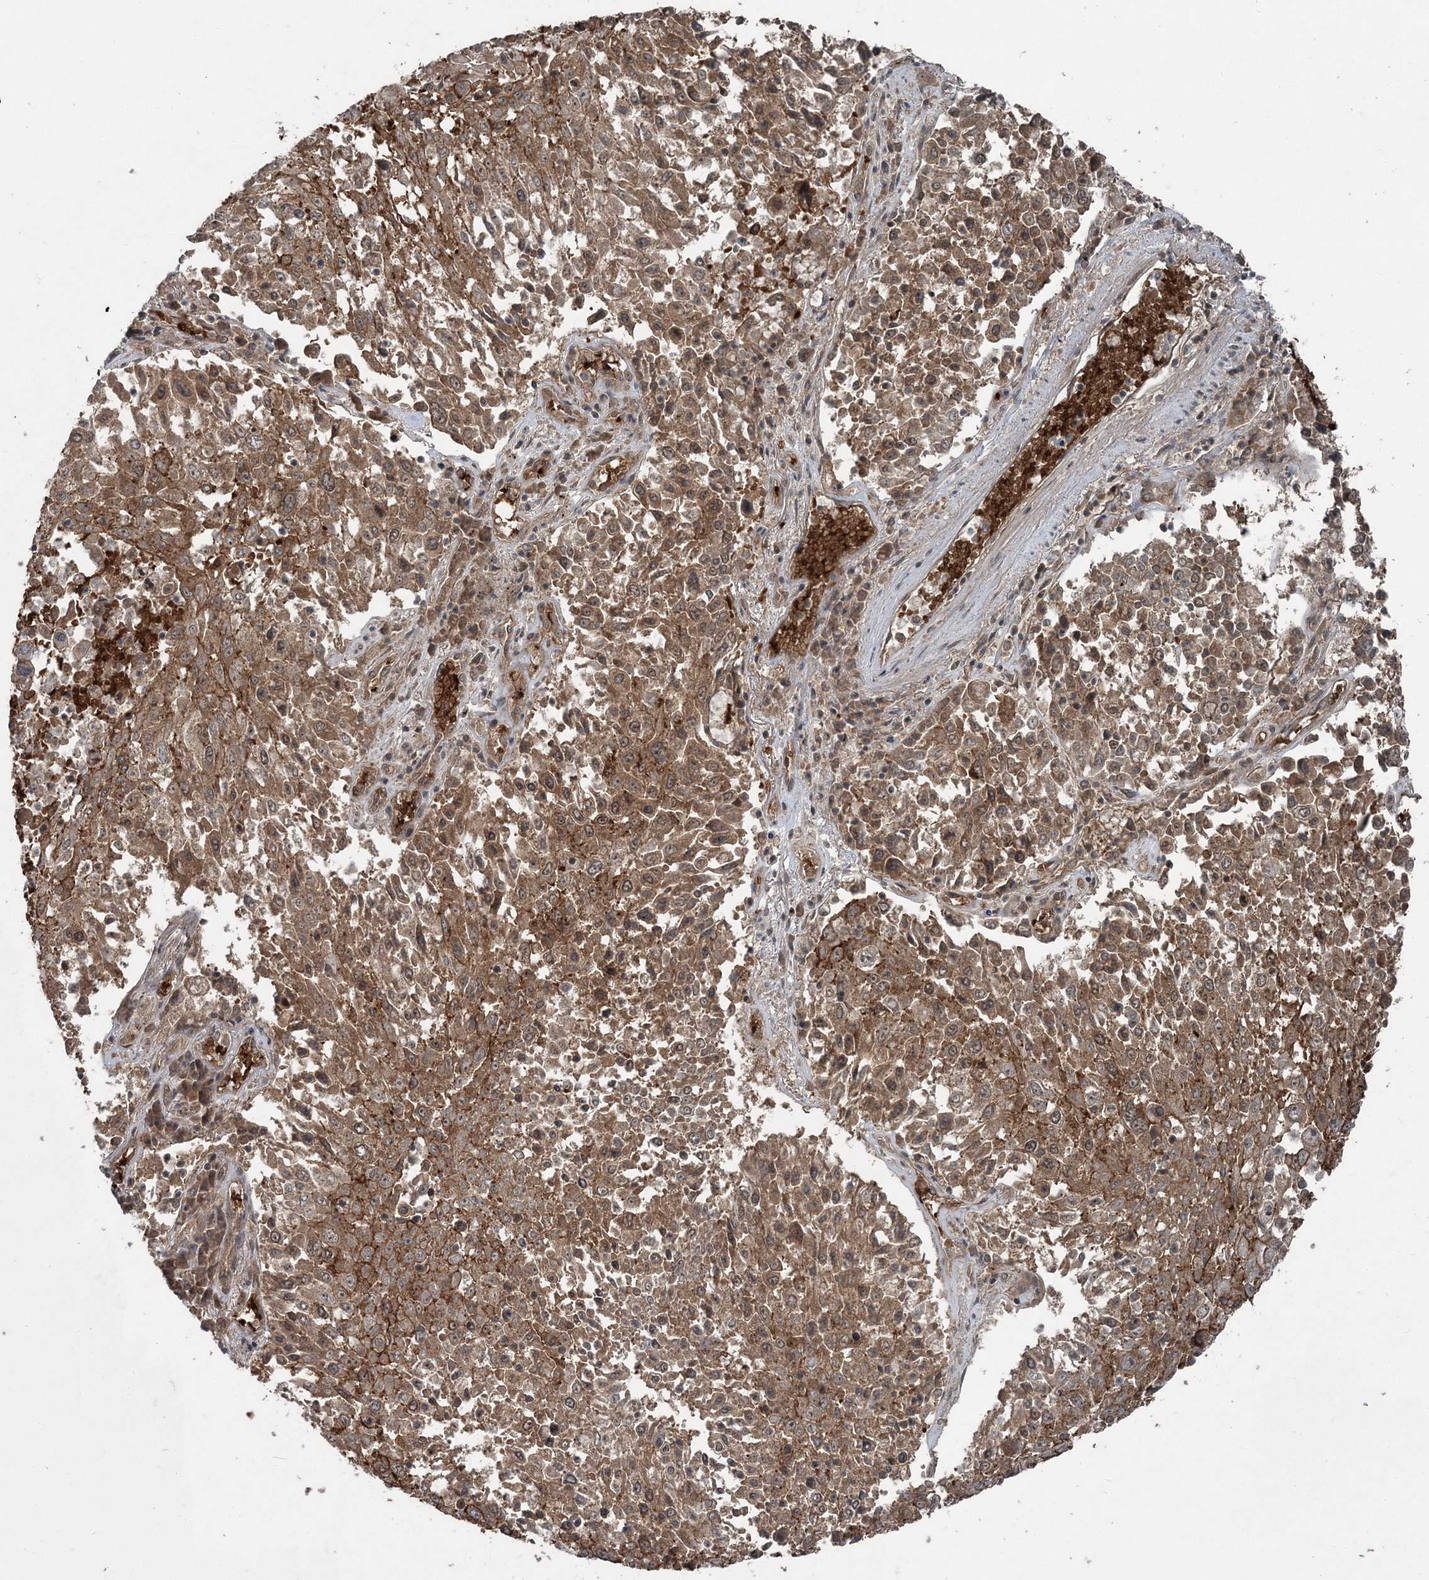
{"staining": {"intensity": "moderate", "quantity": ">75%", "location": "cytoplasmic/membranous,nuclear"}, "tissue": "lung cancer", "cell_type": "Tumor cells", "image_type": "cancer", "snomed": [{"axis": "morphology", "description": "Squamous cell carcinoma, NOS"}, {"axis": "topography", "description": "Lung"}], "caption": "Moderate cytoplasmic/membranous and nuclear expression for a protein is identified in approximately >75% of tumor cells of lung squamous cell carcinoma using IHC.", "gene": "FBXL17", "patient": {"sex": "male", "age": 65}}